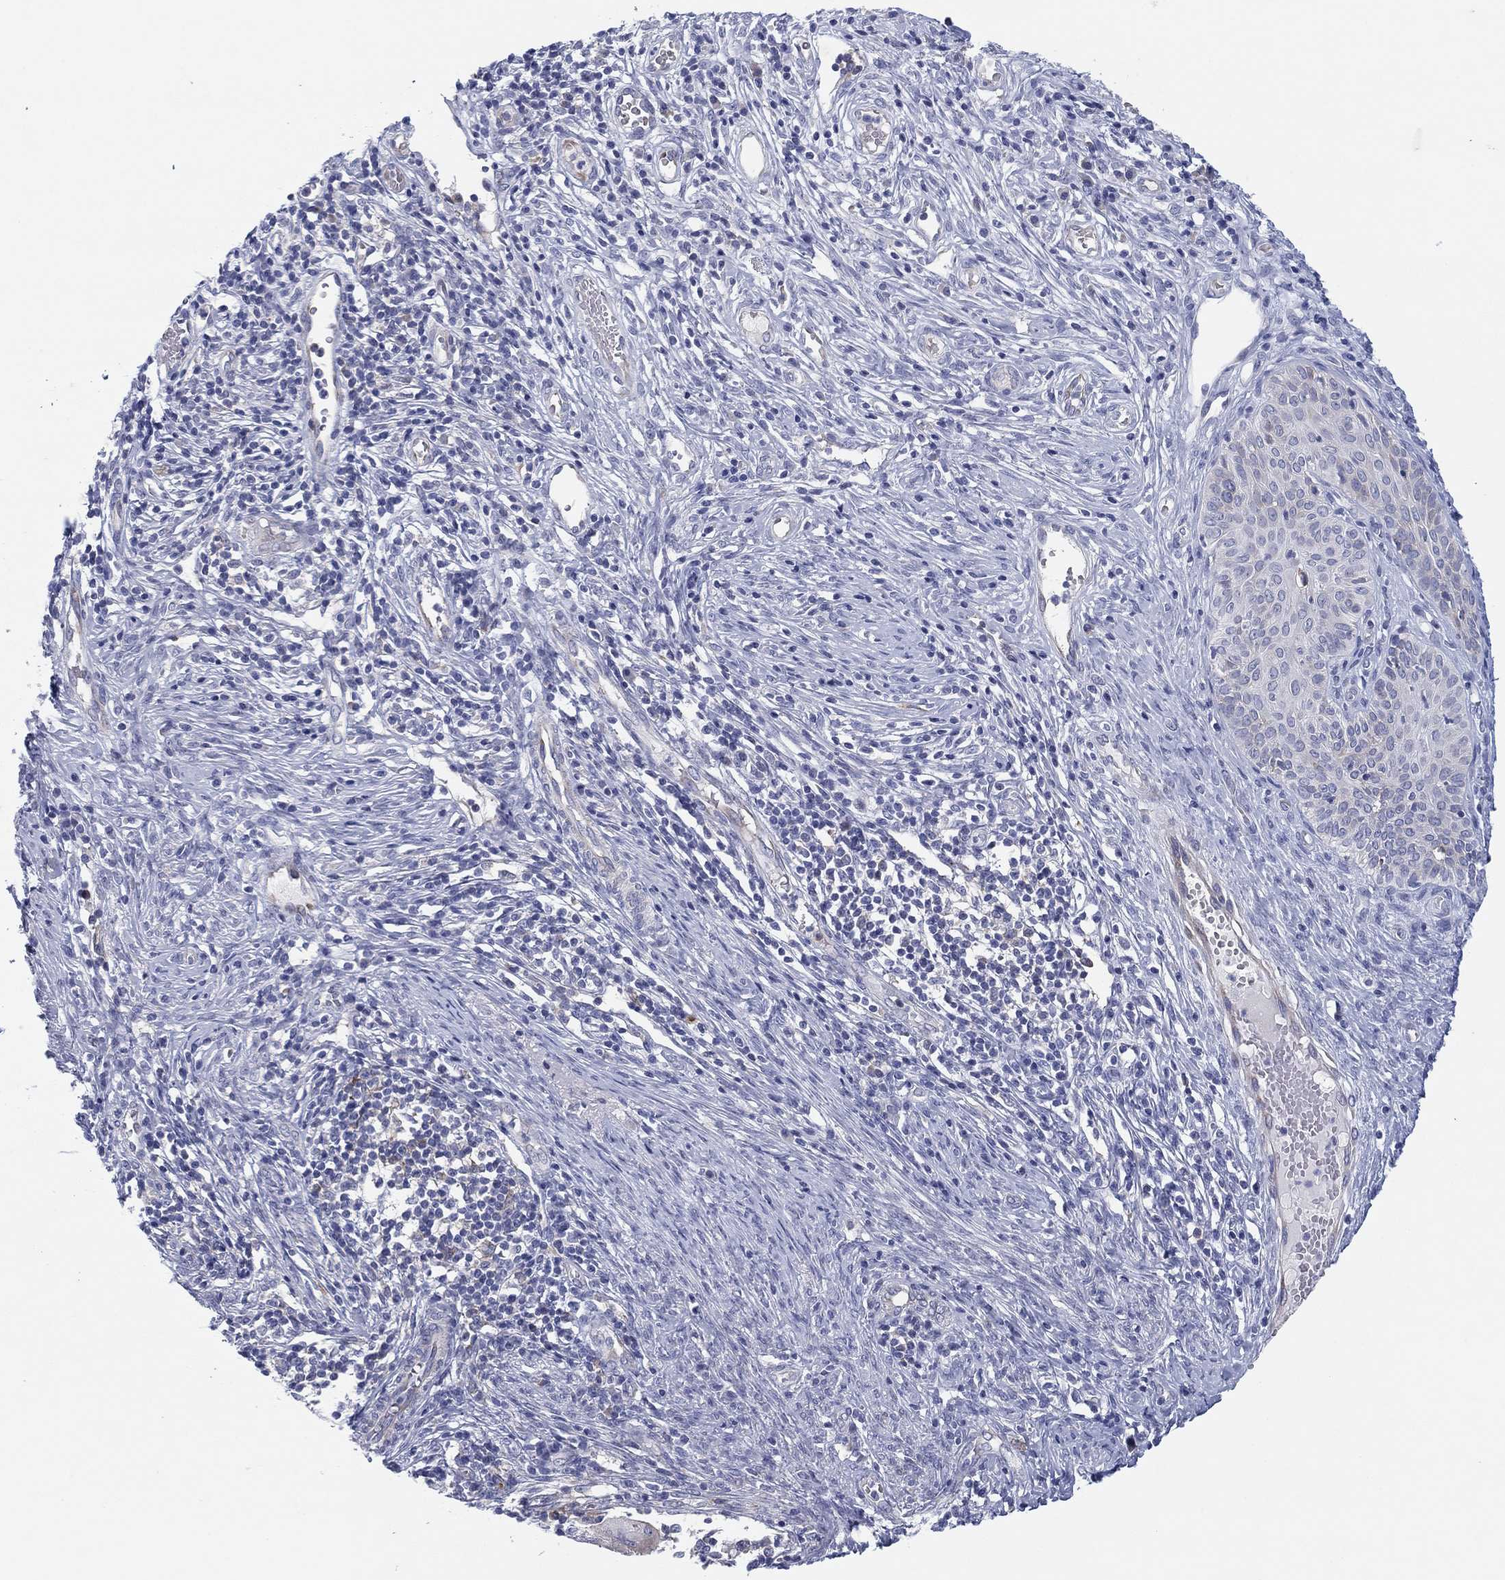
{"staining": {"intensity": "weak", "quantity": "<25%", "location": "cytoplasmic/membranous"}, "tissue": "cervical cancer", "cell_type": "Tumor cells", "image_type": "cancer", "snomed": [{"axis": "morphology", "description": "Normal tissue, NOS"}, {"axis": "morphology", "description": "Squamous cell carcinoma, NOS"}, {"axis": "topography", "description": "Cervix"}], "caption": "Immunohistochemistry image of neoplastic tissue: cervical cancer stained with DAB (3,3'-diaminobenzidine) shows no significant protein positivity in tumor cells.", "gene": "HEATR4", "patient": {"sex": "female", "age": 39}}